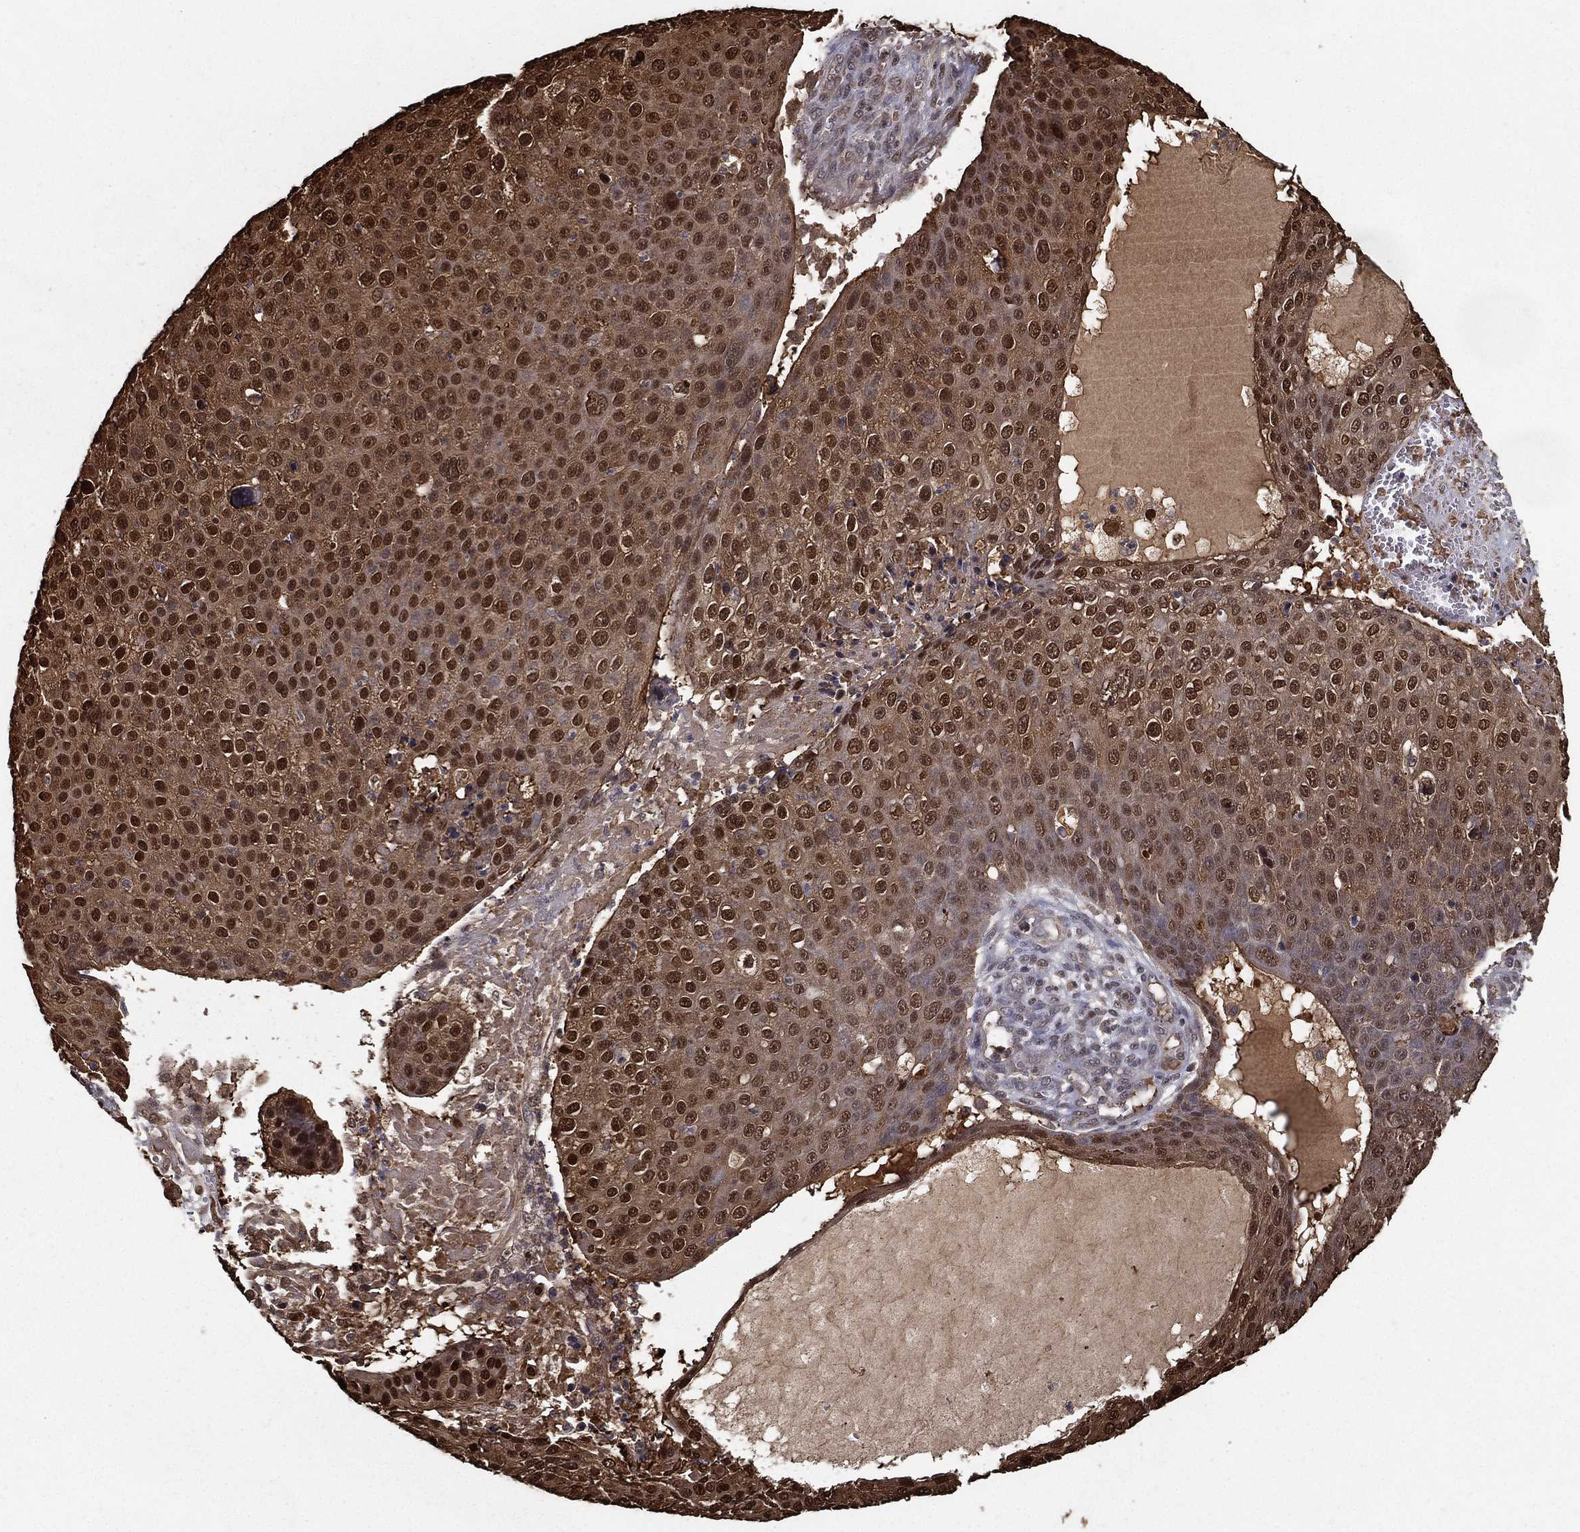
{"staining": {"intensity": "strong", "quantity": ">75%", "location": "nuclear"}, "tissue": "skin cancer", "cell_type": "Tumor cells", "image_type": "cancer", "snomed": [{"axis": "morphology", "description": "Squamous cell carcinoma, NOS"}, {"axis": "topography", "description": "Skin"}], "caption": "Protein analysis of skin squamous cell carcinoma tissue shows strong nuclear positivity in about >75% of tumor cells. (DAB (3,3'-diaminobenzidine) = brown stain, brightfield microscopy at high magnification).", "gene": "SLC6A6", "patient": {"sex": "male", "age": 71}}